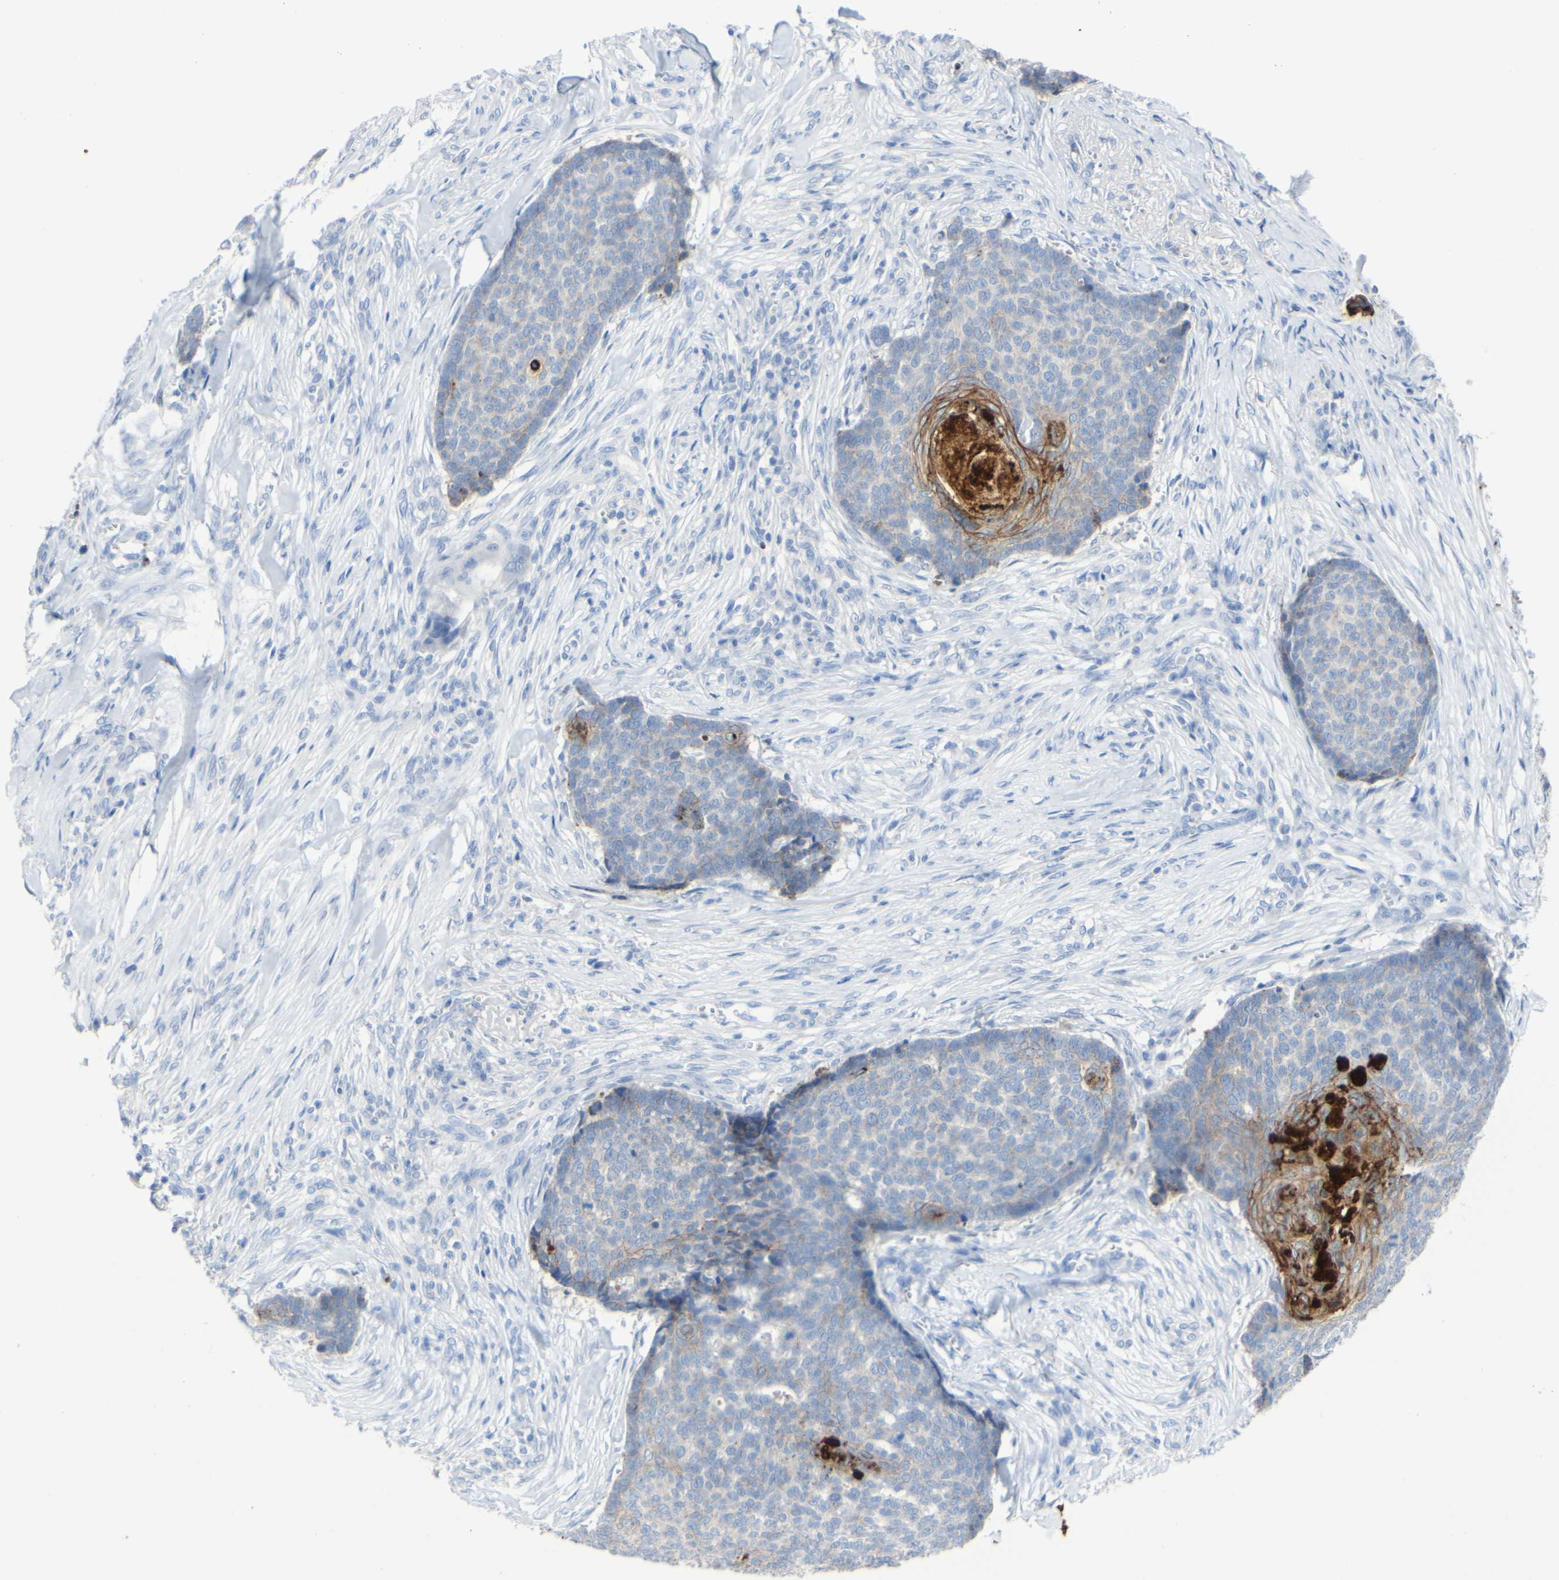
{"staining": {"intensity": "weak", "quantity": ">75%", "location": "cytoplasmic/membranous"}, "tissue": "skin cancer", "cell_type": "Tumor cells", "image_type": "cancer", "snomed": [{"axis": "morphology", "description": "Basal cell carcinoma"}, {"axis": "topography", "description": "Skin"}], "caption": "Weak cytoplasmic/membranous protein expression is appreciated in approximately >75% of tumor cells in skin cancer (basal cell carcinoma).", "gene": "DSC2", "patient": {"sex": "male", "age": 84}}